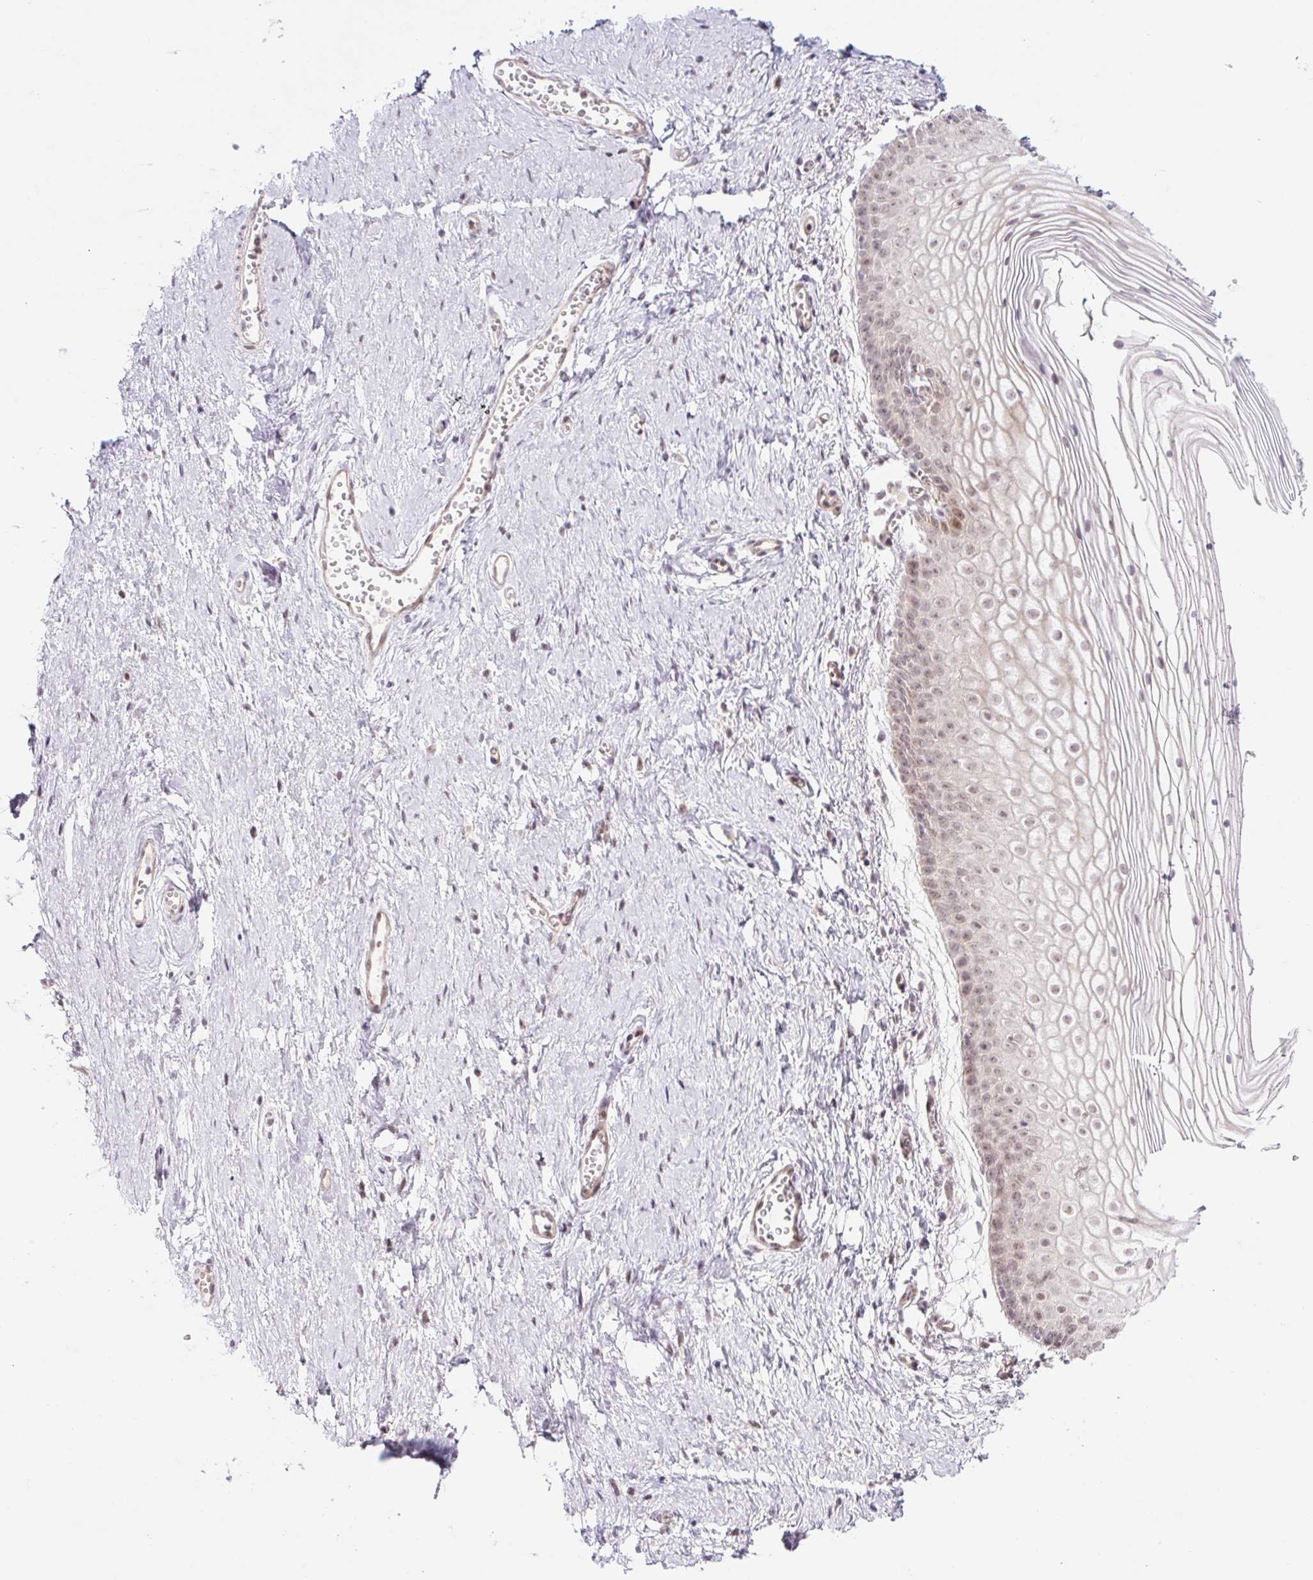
{"staining": {"intensity": "moderate", "quantity": "25%-75%", "location": "nuclear"}, "tissue": "vagina", "cell_type": "Squamous epithelial cells", "image_type": "normal", "snomed": [{"axis": "morphology", "description": "Normal tissue, NOS"}, {"axis": "topography", "description": "Vagina"}], "caption": "Immunohistochemistry (IHC) photomicrograph of benign vagina: human vagina stained using immunohistochemistry (IHC) demonstrates medium levels of moderate protein expression localized specifically in the nuclear of squamous epithelial cells, appearing as a nuclear brown color.", "gene": "ICE1", "patient": {"sex": "female", "age": 56}}